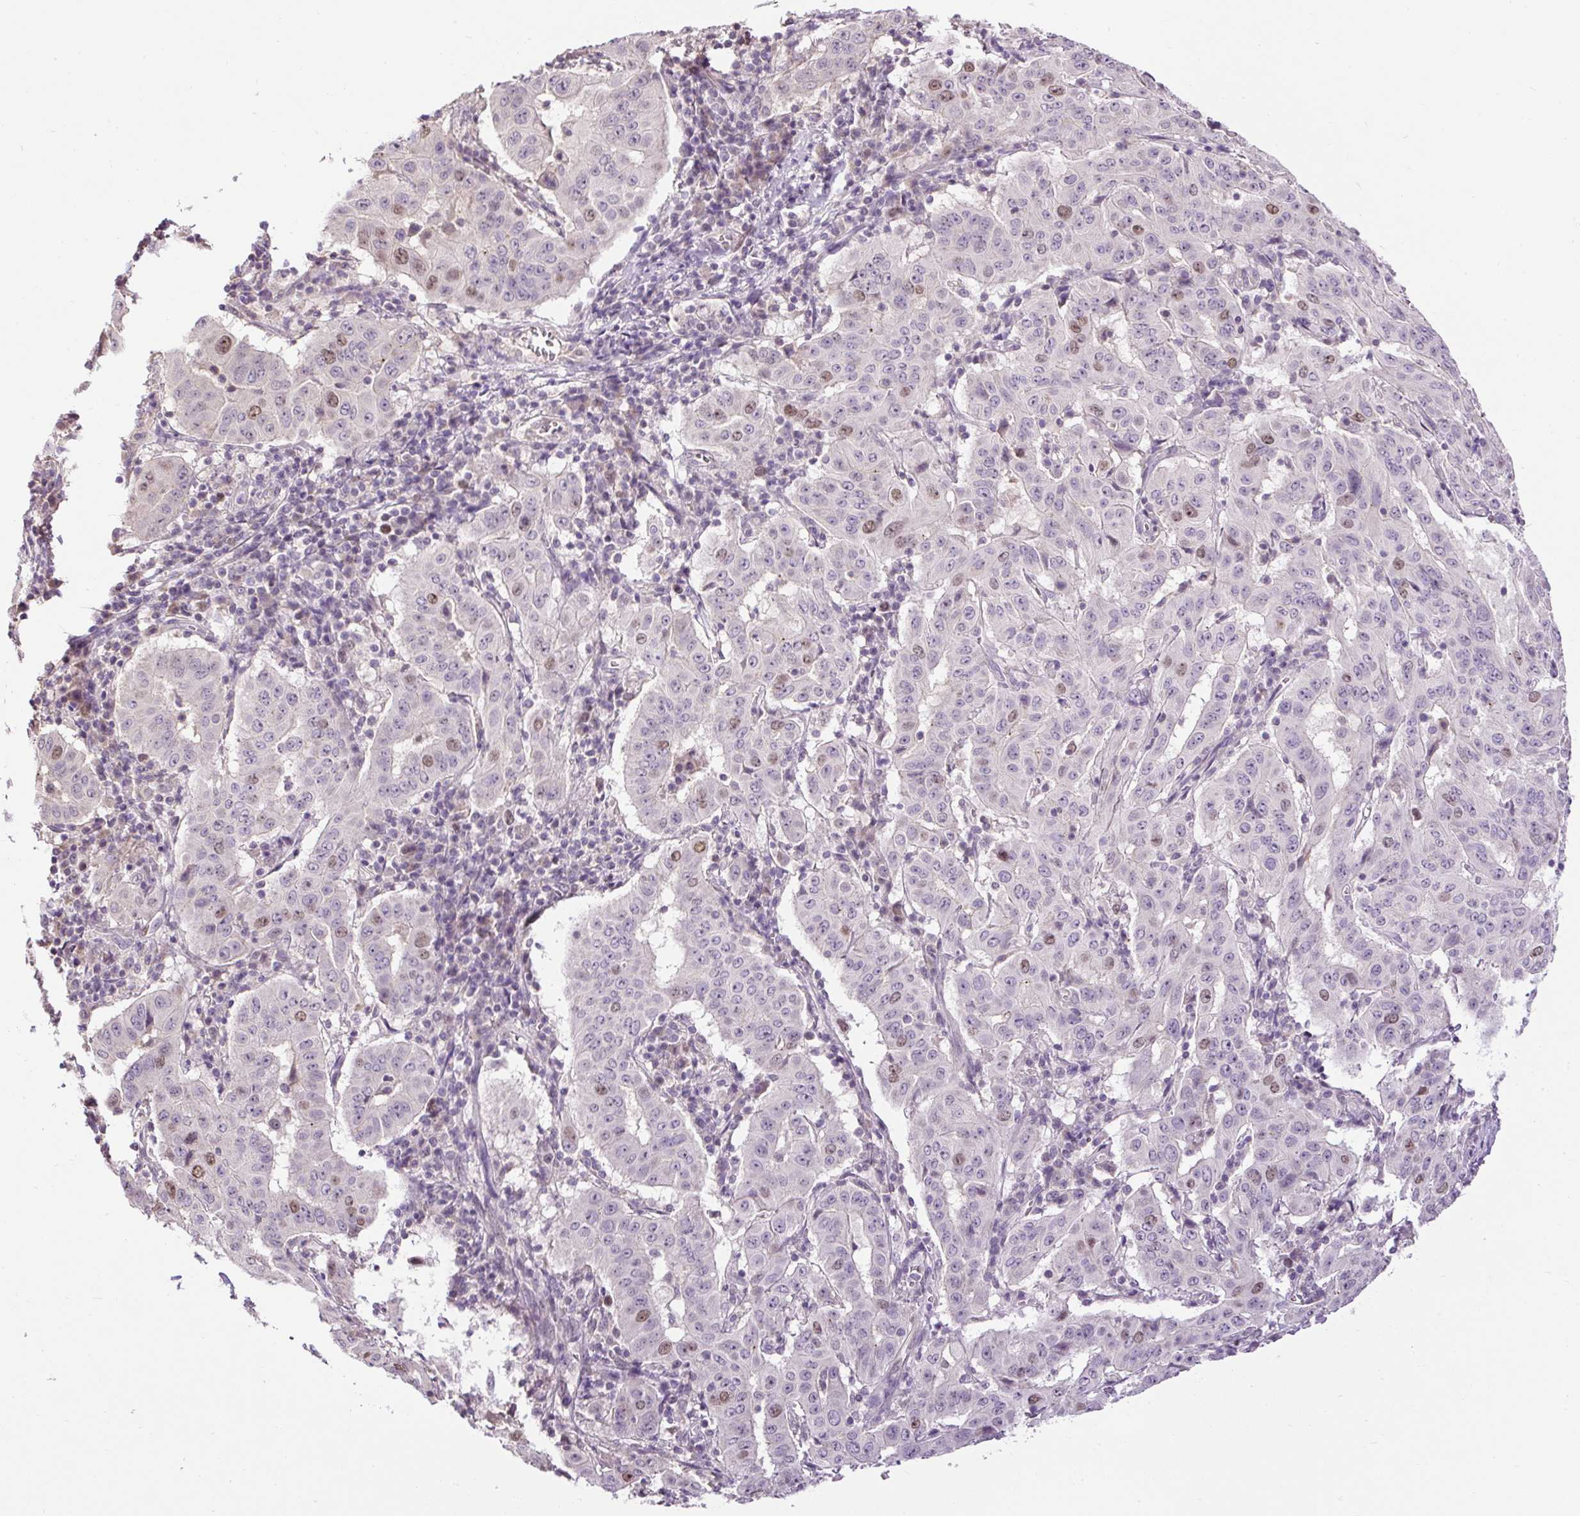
{"staining": {"intensity": "moderate", "quantity": "<25%", "location": "nuclear"}, "tissue": "pancreatic cancer", "cell_type": "Tumor cells", "image_type": "cancer", "snomed": [{"axis": "morphology", "description": "Adenocarcinoma, NOS"}, {"axis": "topography", "description": "Pancreas"}], "caption": "This micrograph displays IHC staining of human pancreatic cancer, with low moderate nuclear staining in approximately <25% of tumor cells.", "gene": "RACGAP1", "patient": {"sex": "male", "age": 63}}